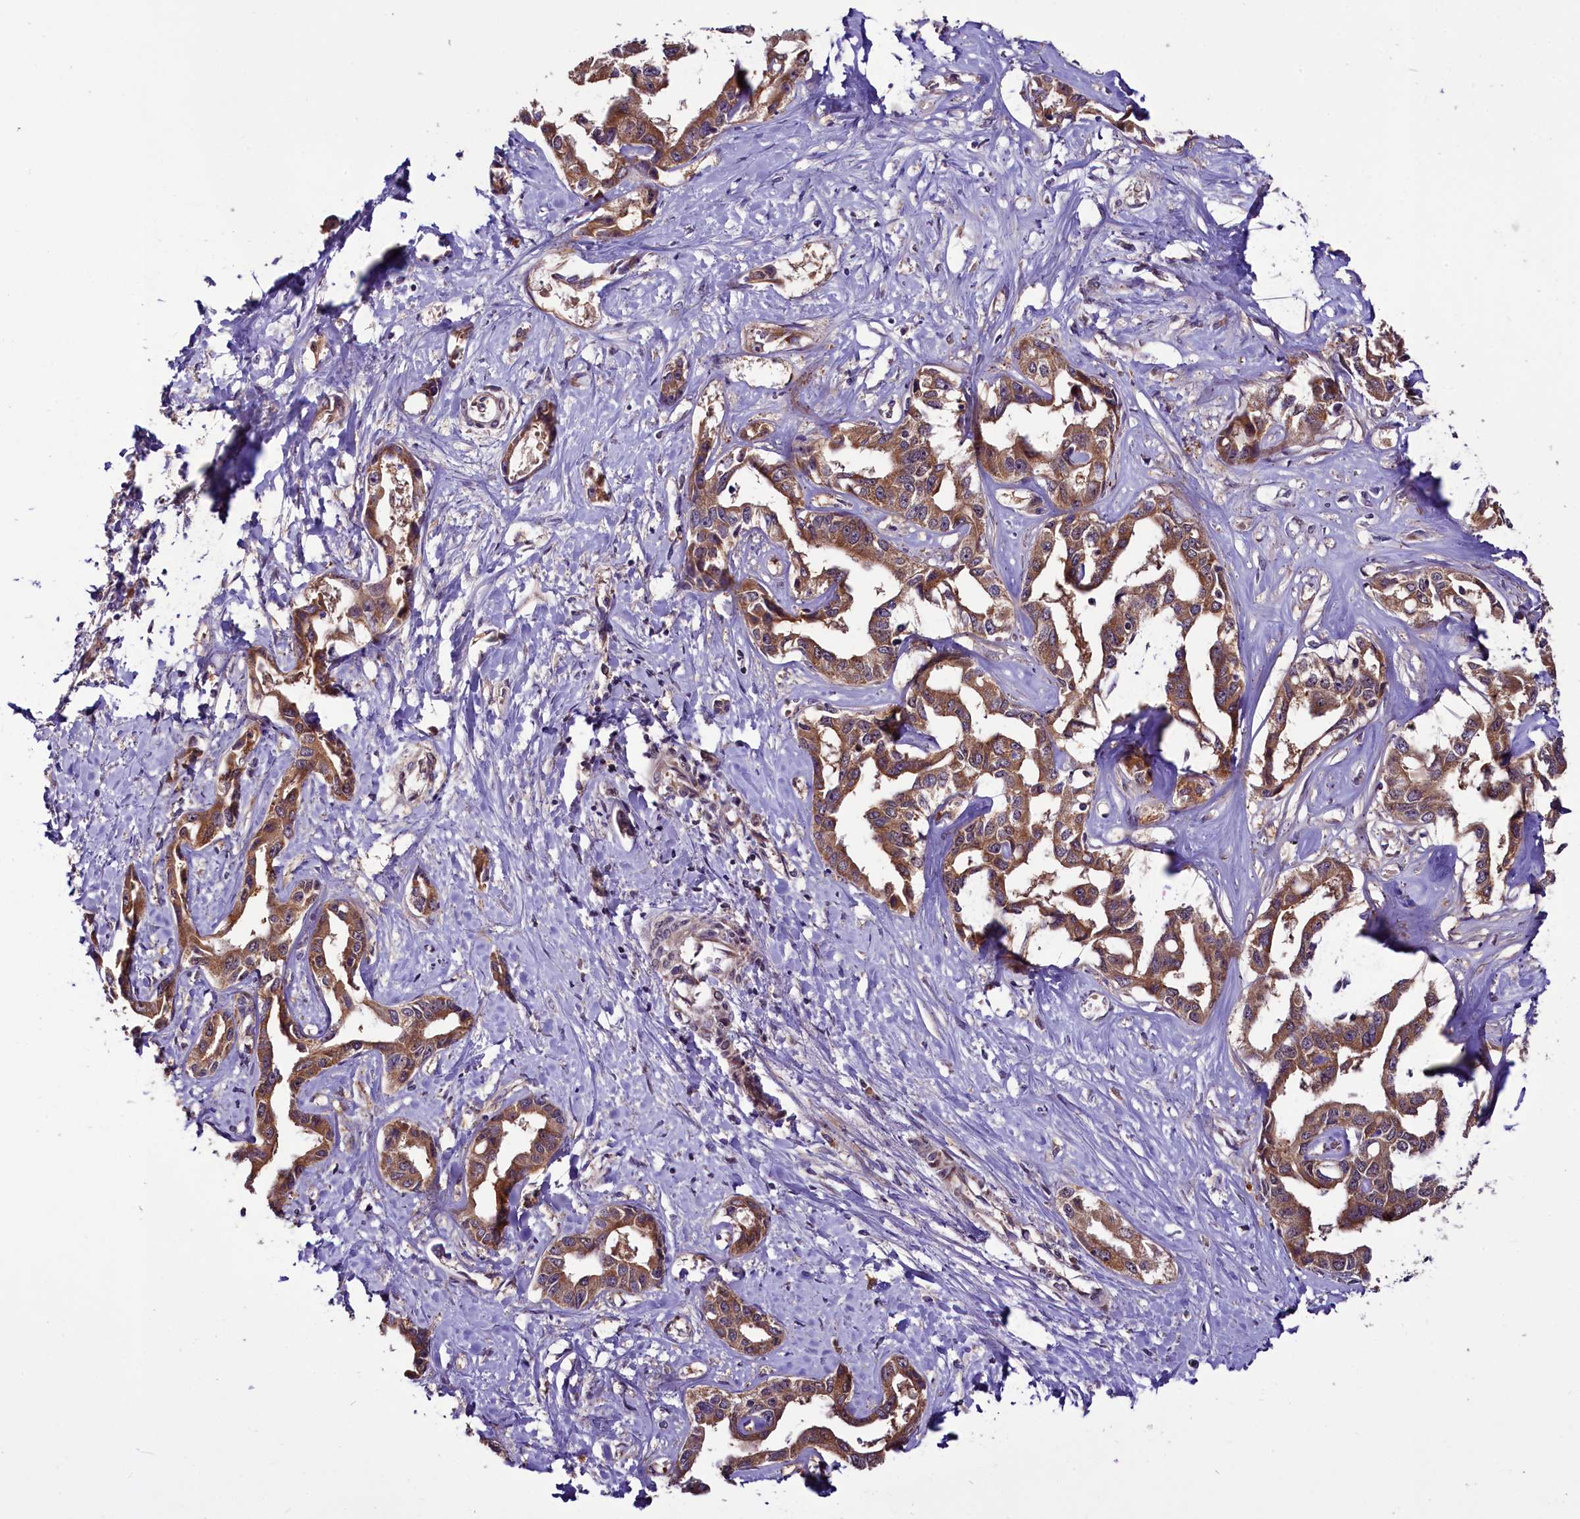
{"staining": {"intensity": "moderate", "quantity": ">75%", "location": "cytoplasmic/membranous"}, "tissue": "liver cancer", "cell_type": "Tumor cells", "image_type": "cancer", "snomed": [{"axis": "morphology", "description": "Cholangiocarcinoma"}, {"axis": "topography", "description": "Liver"}], "caption": "This is an image of immunohistochemistry (IHC) staining of liver cancer (cholangiocarcinoma), which shows moderate positivity in the cytoplasmic/membranous of tumor cells.", "gene": "RPUSD2", "patient": {"sex": "male", "age": 59}}